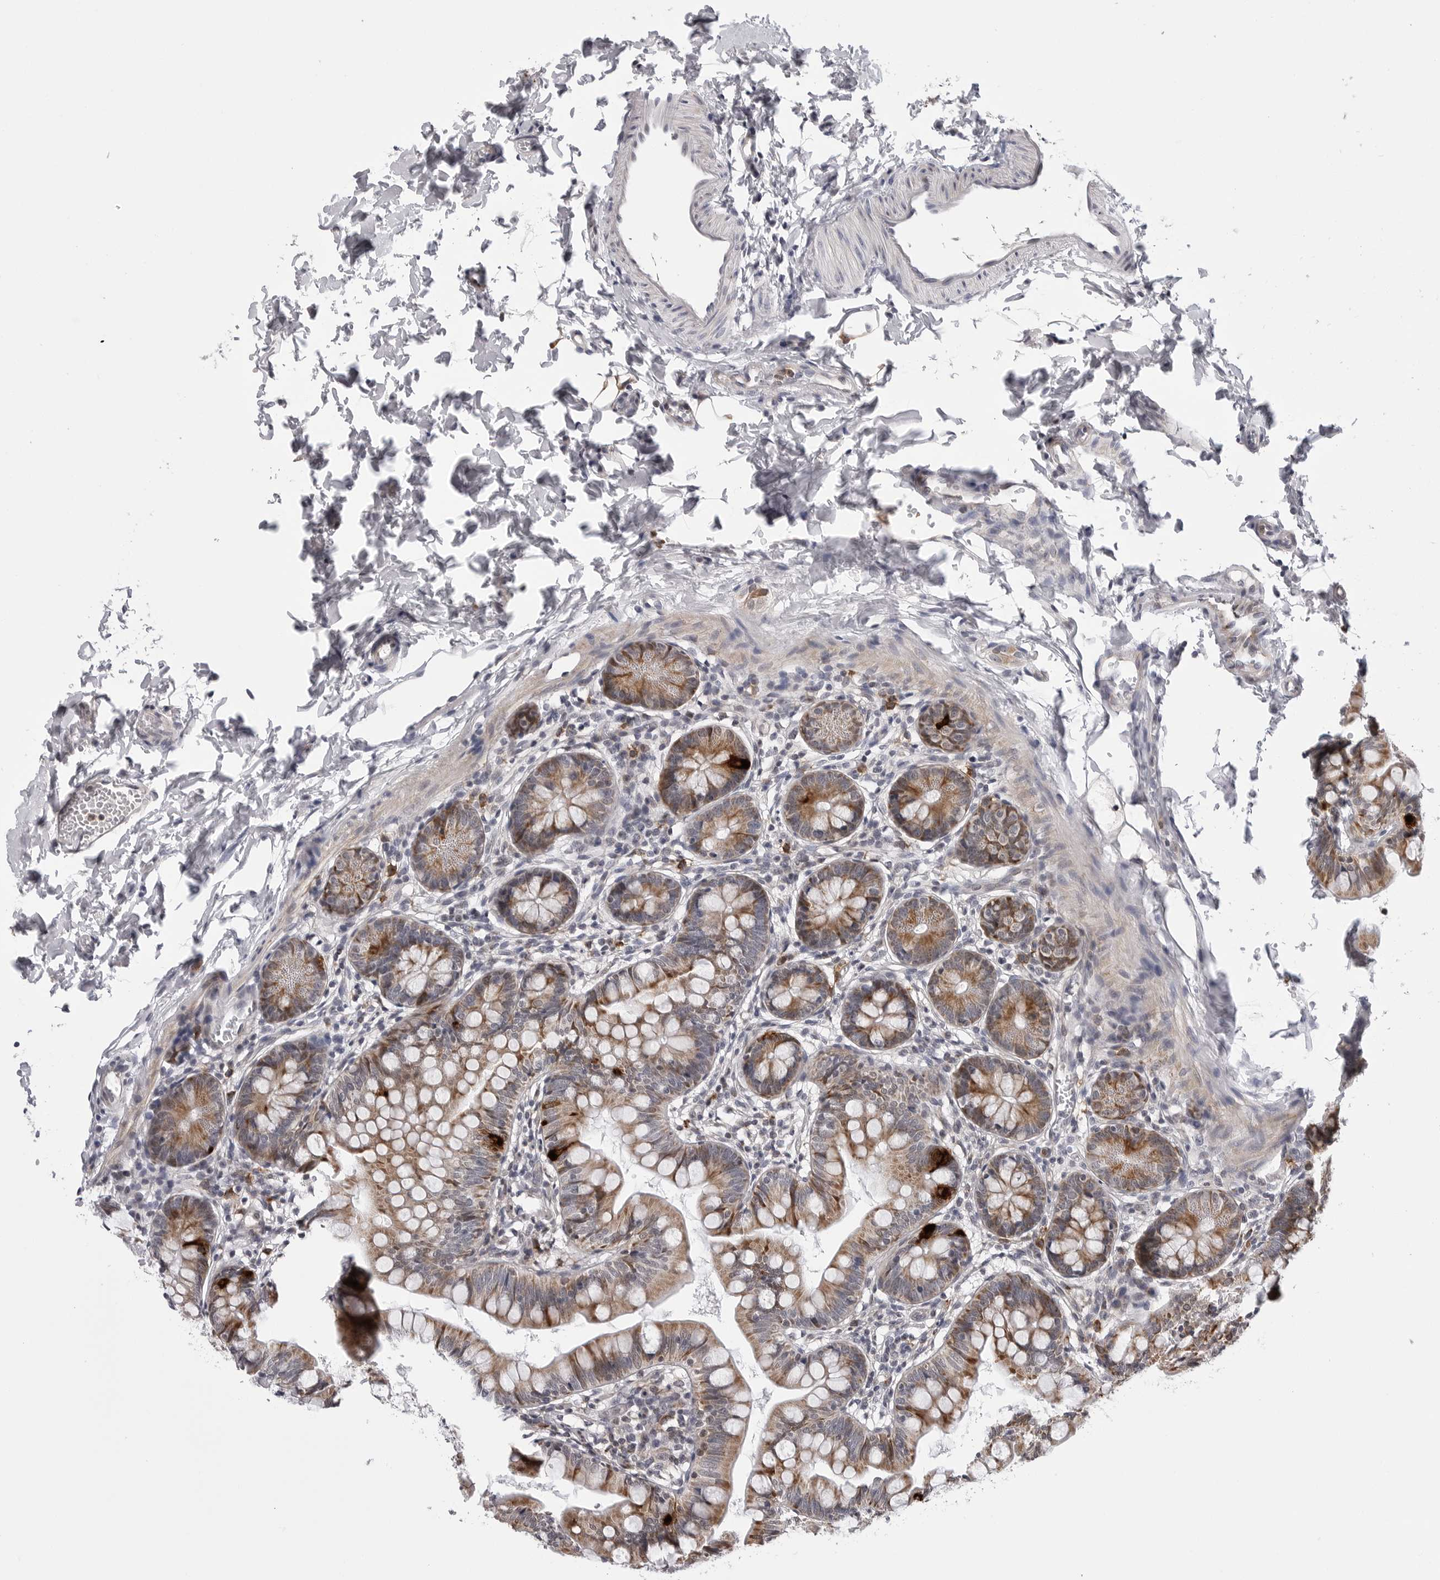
{"staining": {"intensity": "moderate", "quantity": ">75%", "location": "cytoplasmic/membranous"}, "tissue": "small intestine", "cell_type": "Glandular cells", "image_type": "normal", "snomed": [{"axis": "morphology", "description": "Normal tissue, NOS"}, {"axis": "topography", "description": "Small intestine"}], "caption": "Small intestine stained with IHC exhibits moderate cytoplasmic/membranous positivity in approximately >75% of glandular cells.", "gene": "CDK20", "patient": {"sex": "male", "age": 7}}